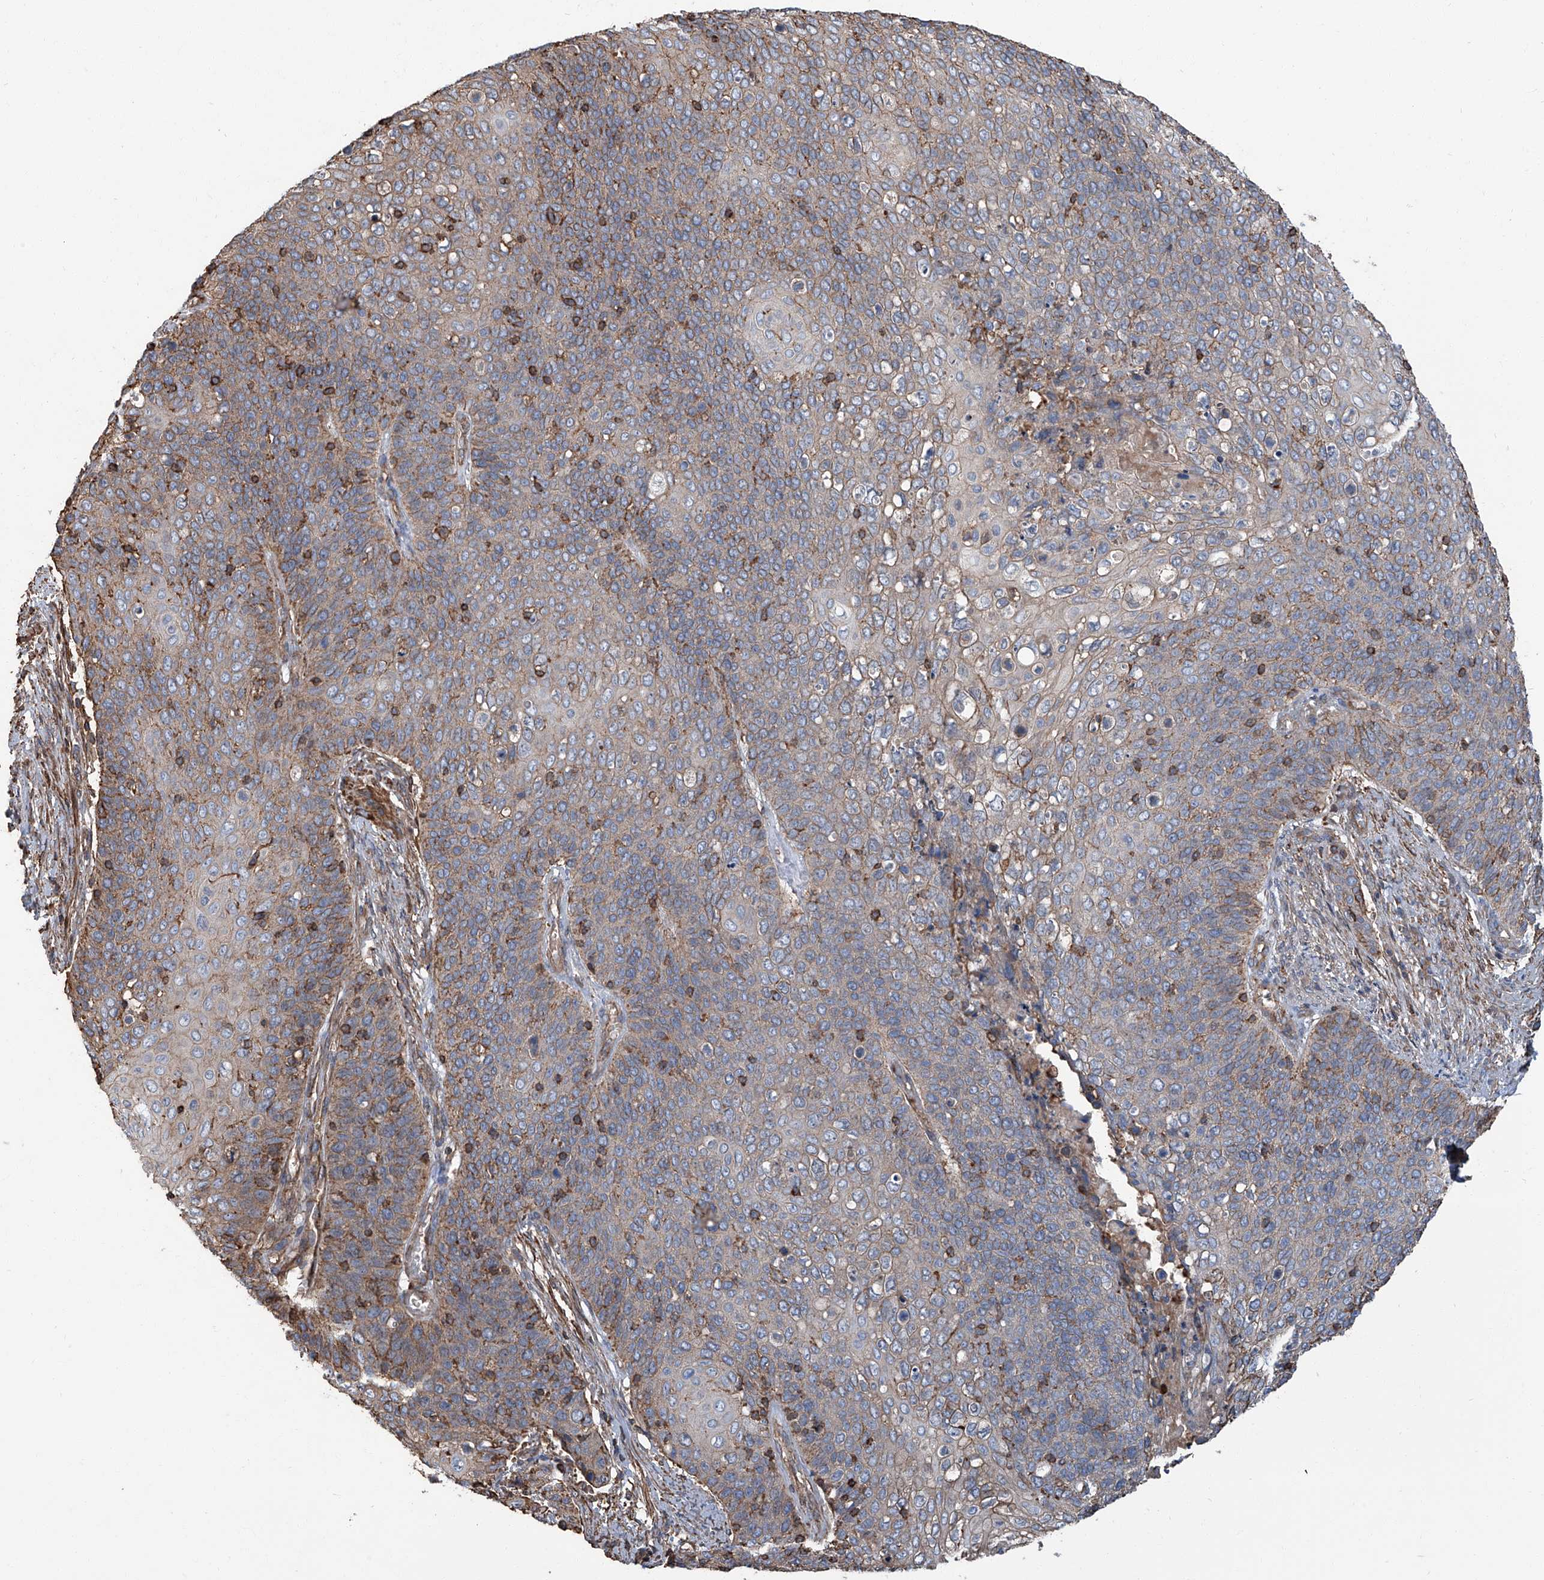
{"staining": {"intensity": "weak", "quantity": "25%-75%", "location": "cytoplasmic/membranous"}, "tissue": "cervical cancer", "cell_type": "Tumor cells", "image_type": "cancer", "snomed": [{"axis": "morphology", "description": "Squamous cell carcinoma, NOS"}, {"axis": "topography", "description": "Cervix"}], "caption": "There is low levels of weak cytoplasmic/membranous staining in tumor cells of cervical squamous cell carcinoma, as demonstrated by immunohistochemical staining (brown color).", "gene": "PIEZO2", "patient": {"sex": "female", "age": 39}}